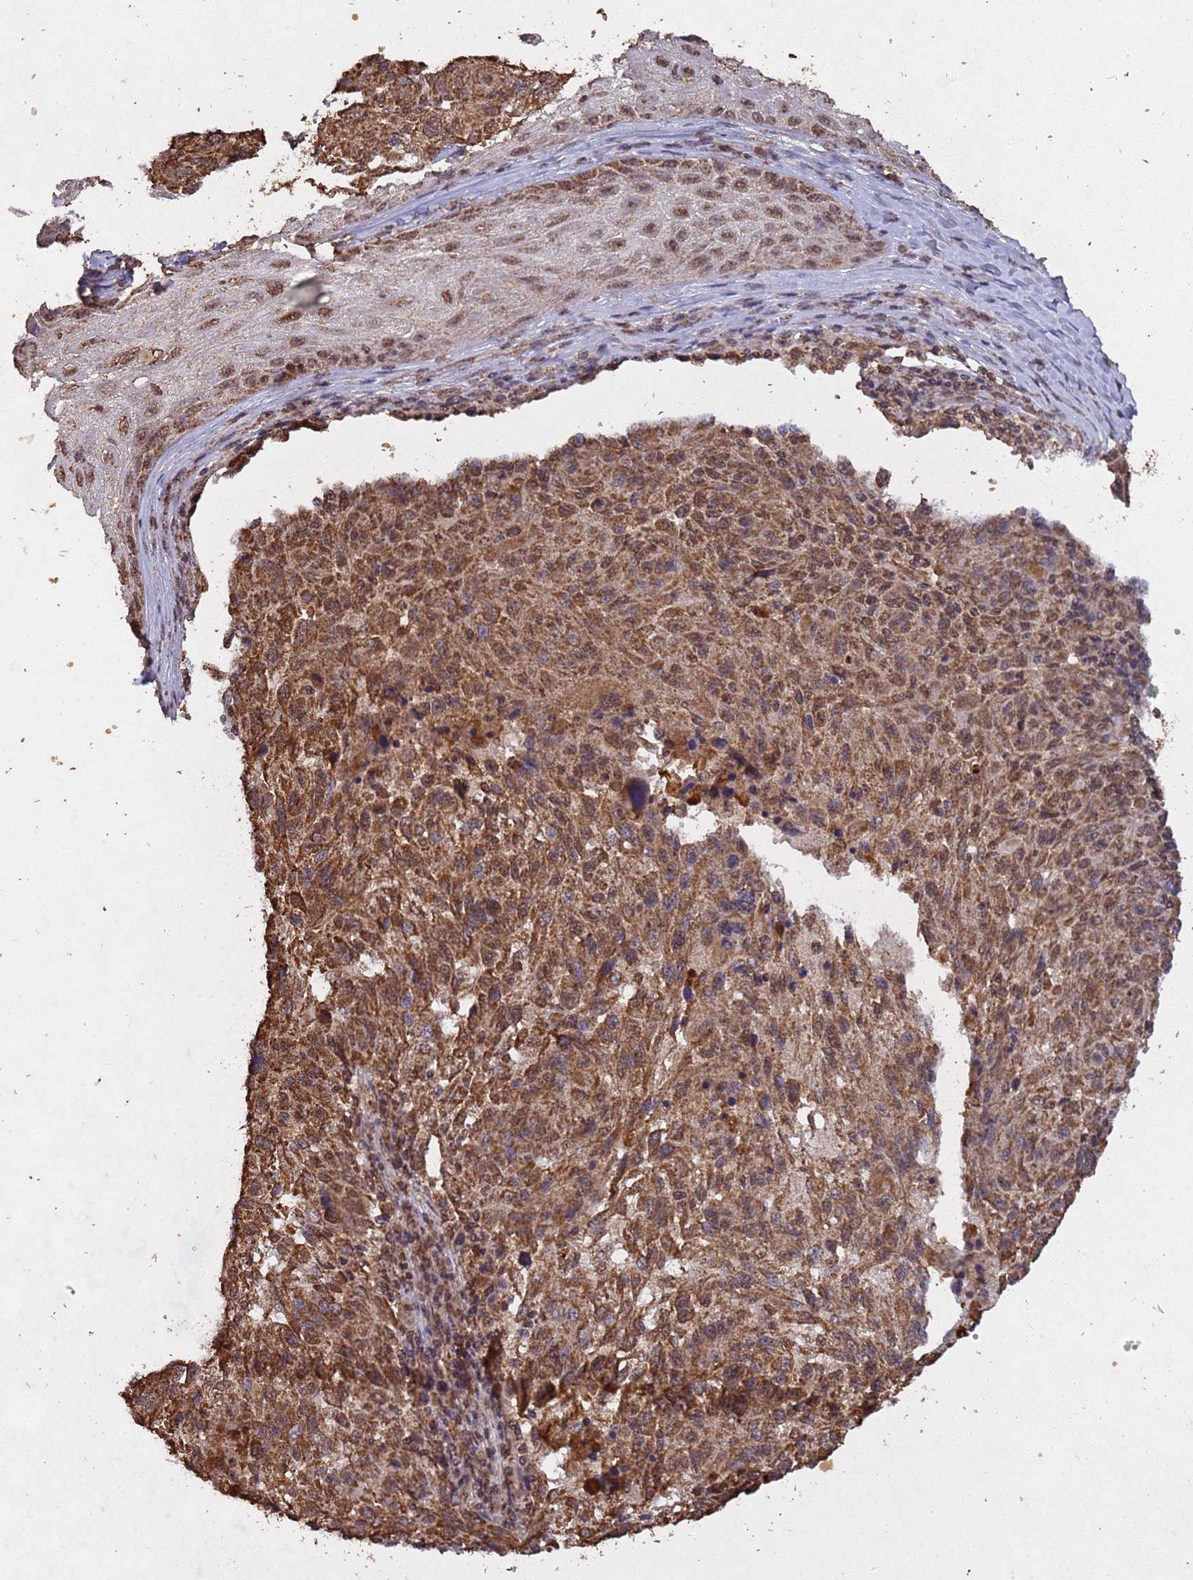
{"staining": {"intensity": "moderate", "quantity": ">75%", "location": "cytoplasmic/membranous"}, "tissue": "melanoma", "cell_type": "Tumor cells", "image_type": "cancer", "snomed": [{"axis": "morphology", "description": "Malignant melanoma, NOS"}, {"axis": "topography", "description": "Skin"}], "caption": "Tumor cells demonstrate medium levels of moderate cytoplasmic/membranous staining in about >75% of cells in human melanoma. The staining was performed using DAB, with brown indicating positive protein expression. Nuclei are stained blue with hematoxylin.", "gene": "HDAC10", "patient": {"sex": "male", "age": 53}}